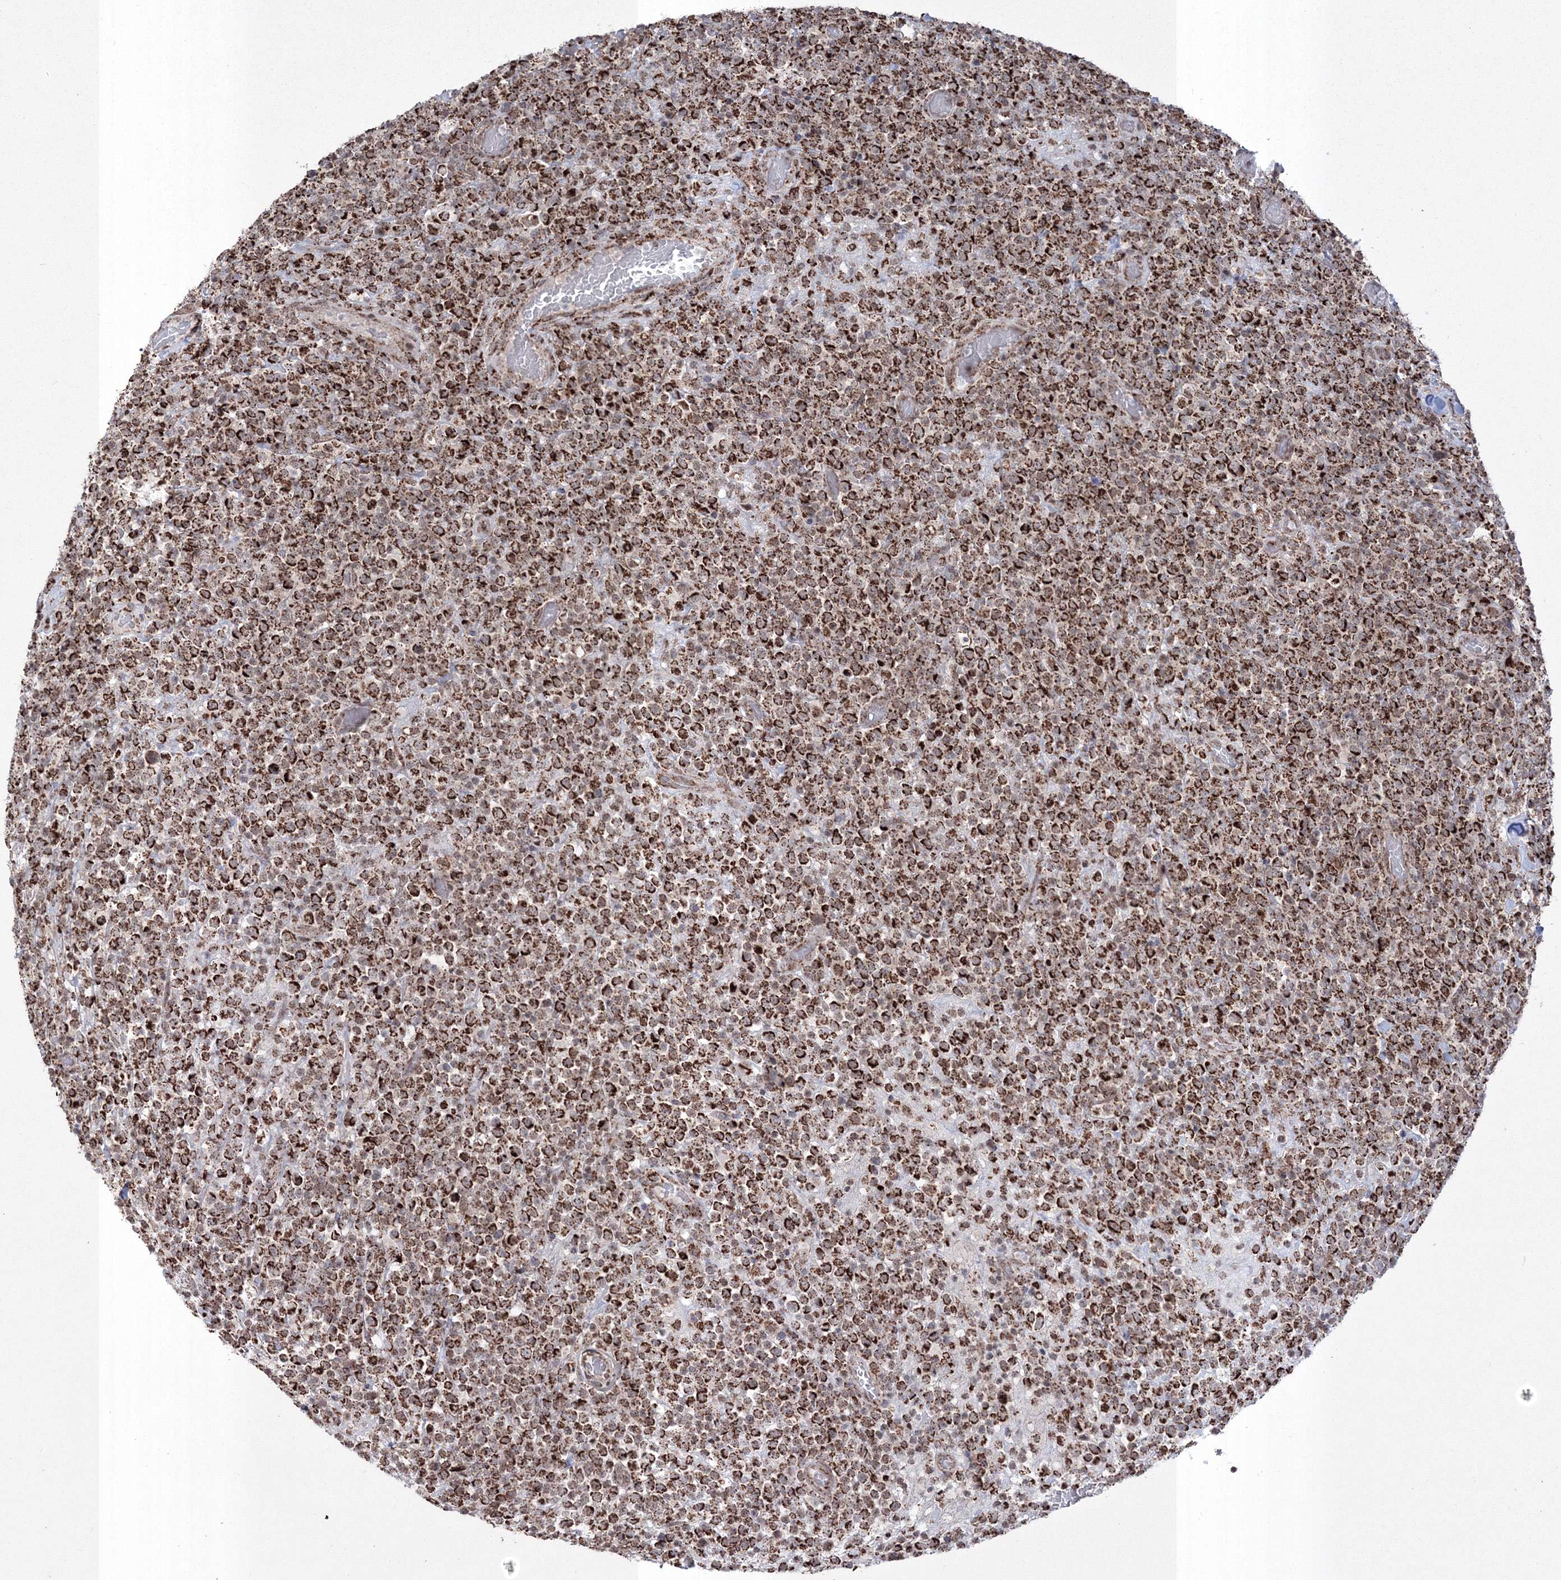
{"staining": {"intensity": "strong", "quantity": ">75%", "location": "cytoplasmic/membranous"}, "tissue": "lymphoma", "cell_type": "Tumor cells", "image_type": "cancer", "snomed": [{"axis": "morphology", "description": "Malignant lymphoma, non-Hodgkin's type, High grade"}, {"axis": "topography", "description": "Colon"}], "caption": "Immunohistochemical staining of human lymphoma shows high levels of strong cytoplasmic/membranous expression in approximately >75% of tumor cells. Nuclei are stained in blue.", "gene": "GRSF1", "patient": {"sex": "female", "age": 53}}